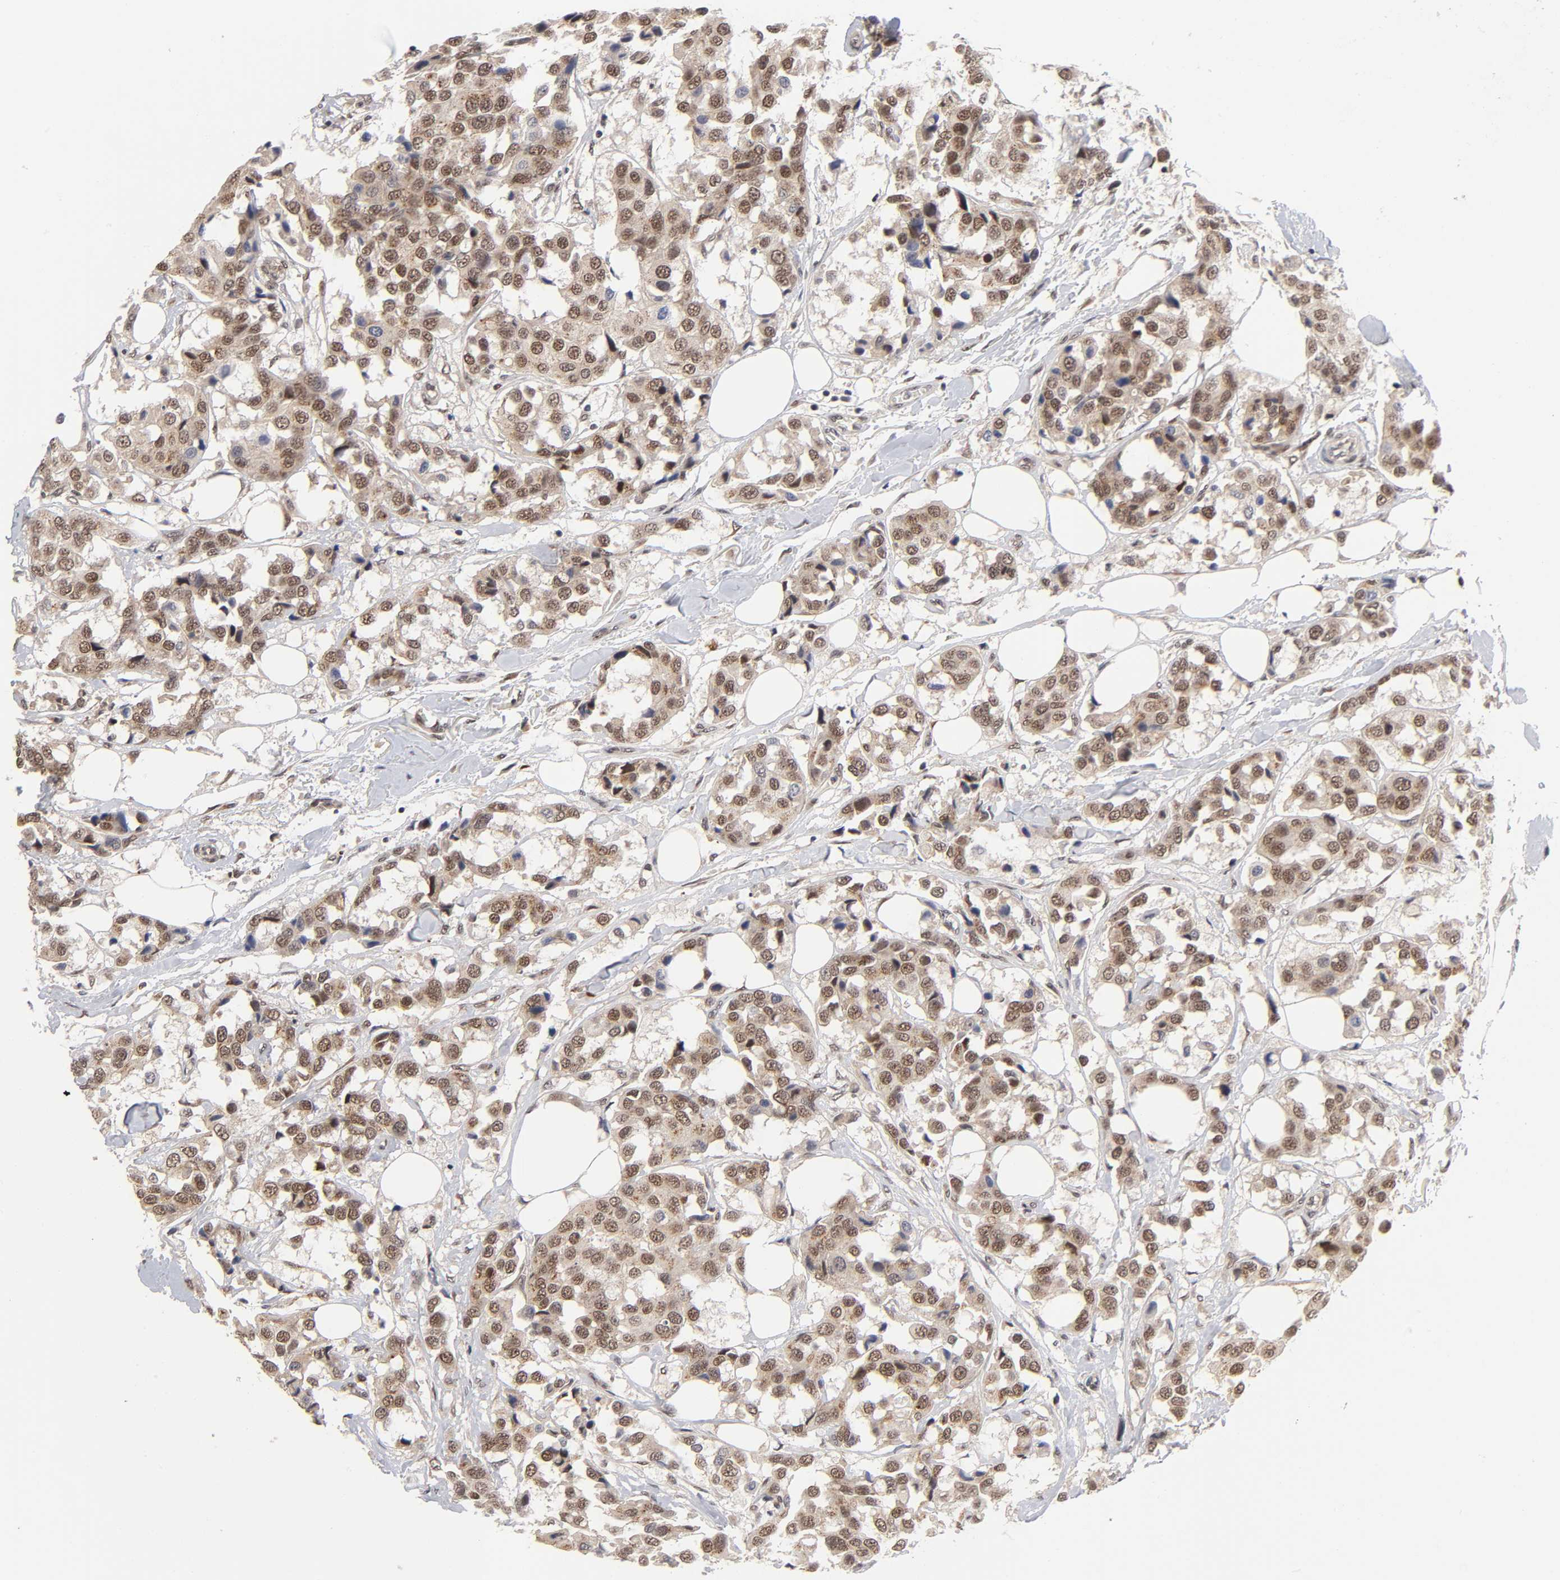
{"staining": {"intensity": "moderate", "quantity": ">75%", "location": "cytoplasmic/membranous,nuclear"}, "tissue": "breast cancer", "cell_type": "Tumor cells", "image_type": "cancer", "snomed": [{"axis": "morphology", "description": "Duct carcinoma"}, {"axis": "topography", "description": "Breast"}], "caption": "Tumor cells exhibit moderate cytoplasmic/membranous and nuclear expression in about >75% of cells in breast infiltrating ductal carcinoma.", "gene": "EP300", "patient": {"sex": "female", "age": 80}}